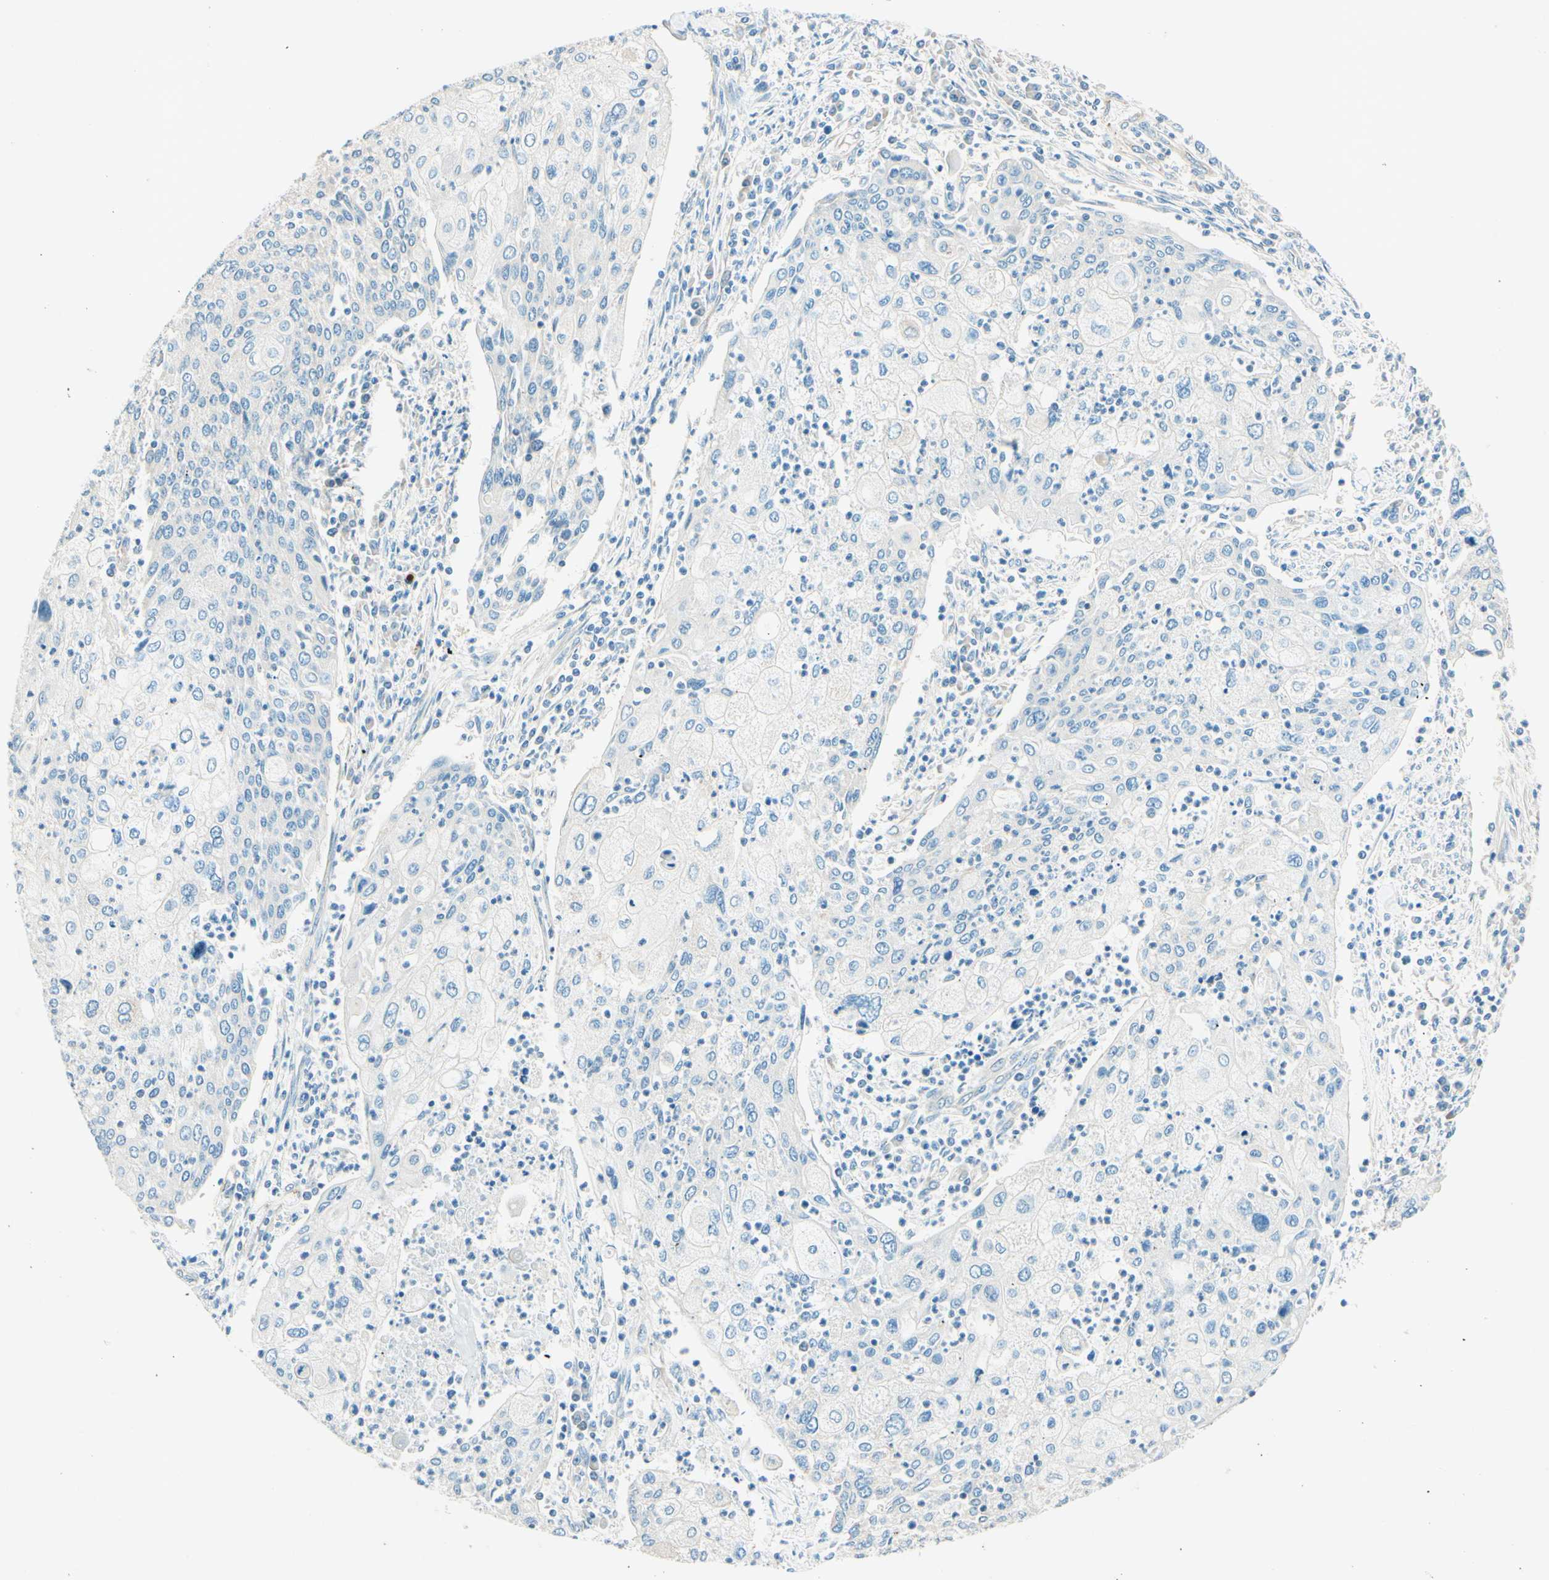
{"staining": {"intensity": "negative", "quantity": "none", "location": "none"}, "tissue": "cervical cancer", "cell_type": "Tumor cells", "image_type": "cancer", "snomed": [{"axis": "morphology", "description": "Squamous cell carcinoma, NOS"}, {"axis": "topography", "description": "Cervix"}], "caption": "The image displays no staining of tumor cells in cervical cancer.", "gene": "TAOK2", "patient": {"sex": "female", "age": 40}}